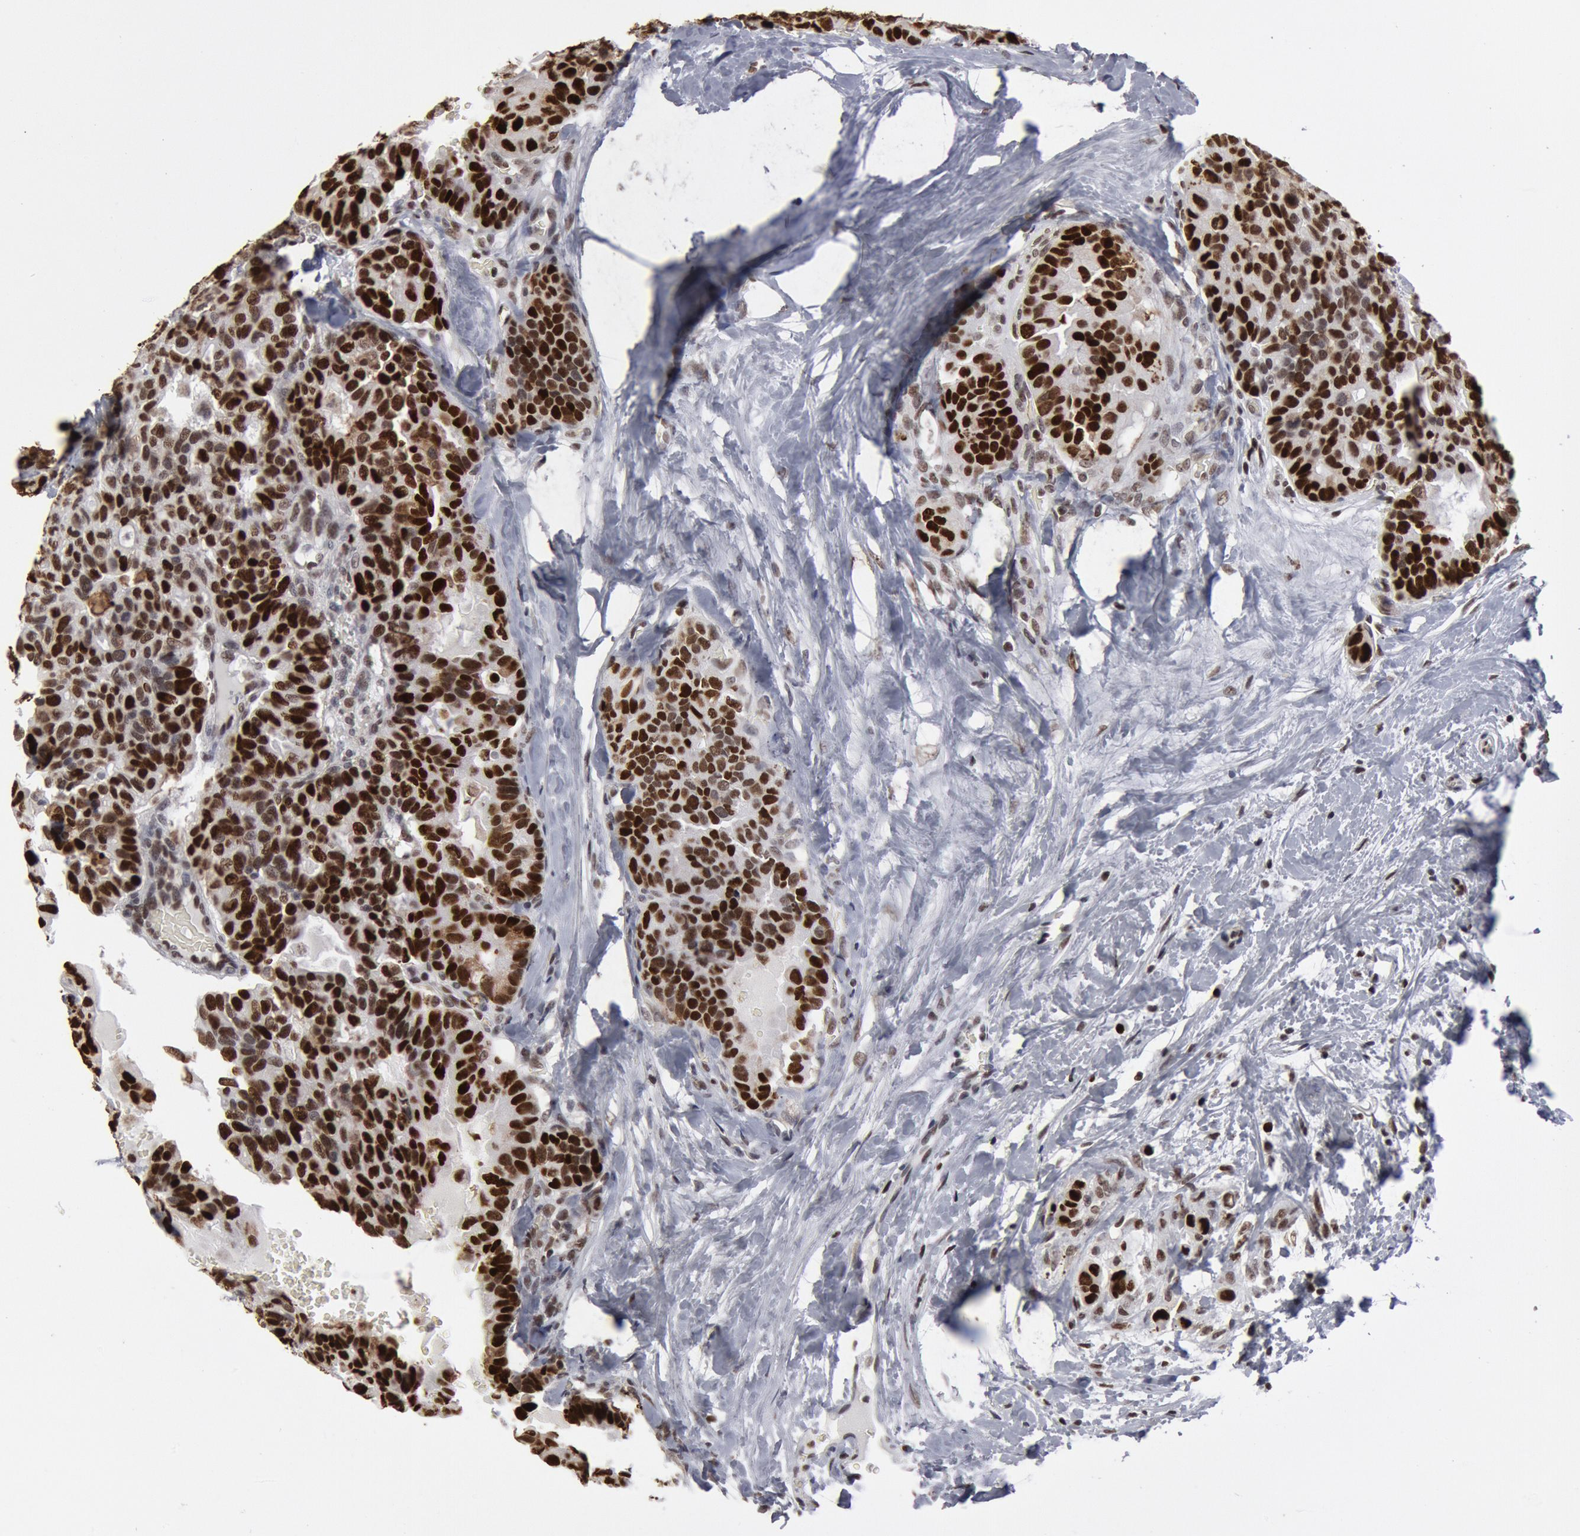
{"staining": {"intensity": "strong", "quantity": ">75%", "location": "nuclear"}, "tissue": "breast cancer", "cell_type": "Tumor cells", "image_type": "cancer", "snomed": [{"axis": "morphology", "description": "Duct carcinoma"}, {"axis": "topography", "description": "Breast"}], "caption": "Strong nuclear expression is appreciated in approximately >75% of tumor cells in breast invasive ductal carcinoma.", "gene": "SUB1", "patient": {"sex": "female", "age": 69}}